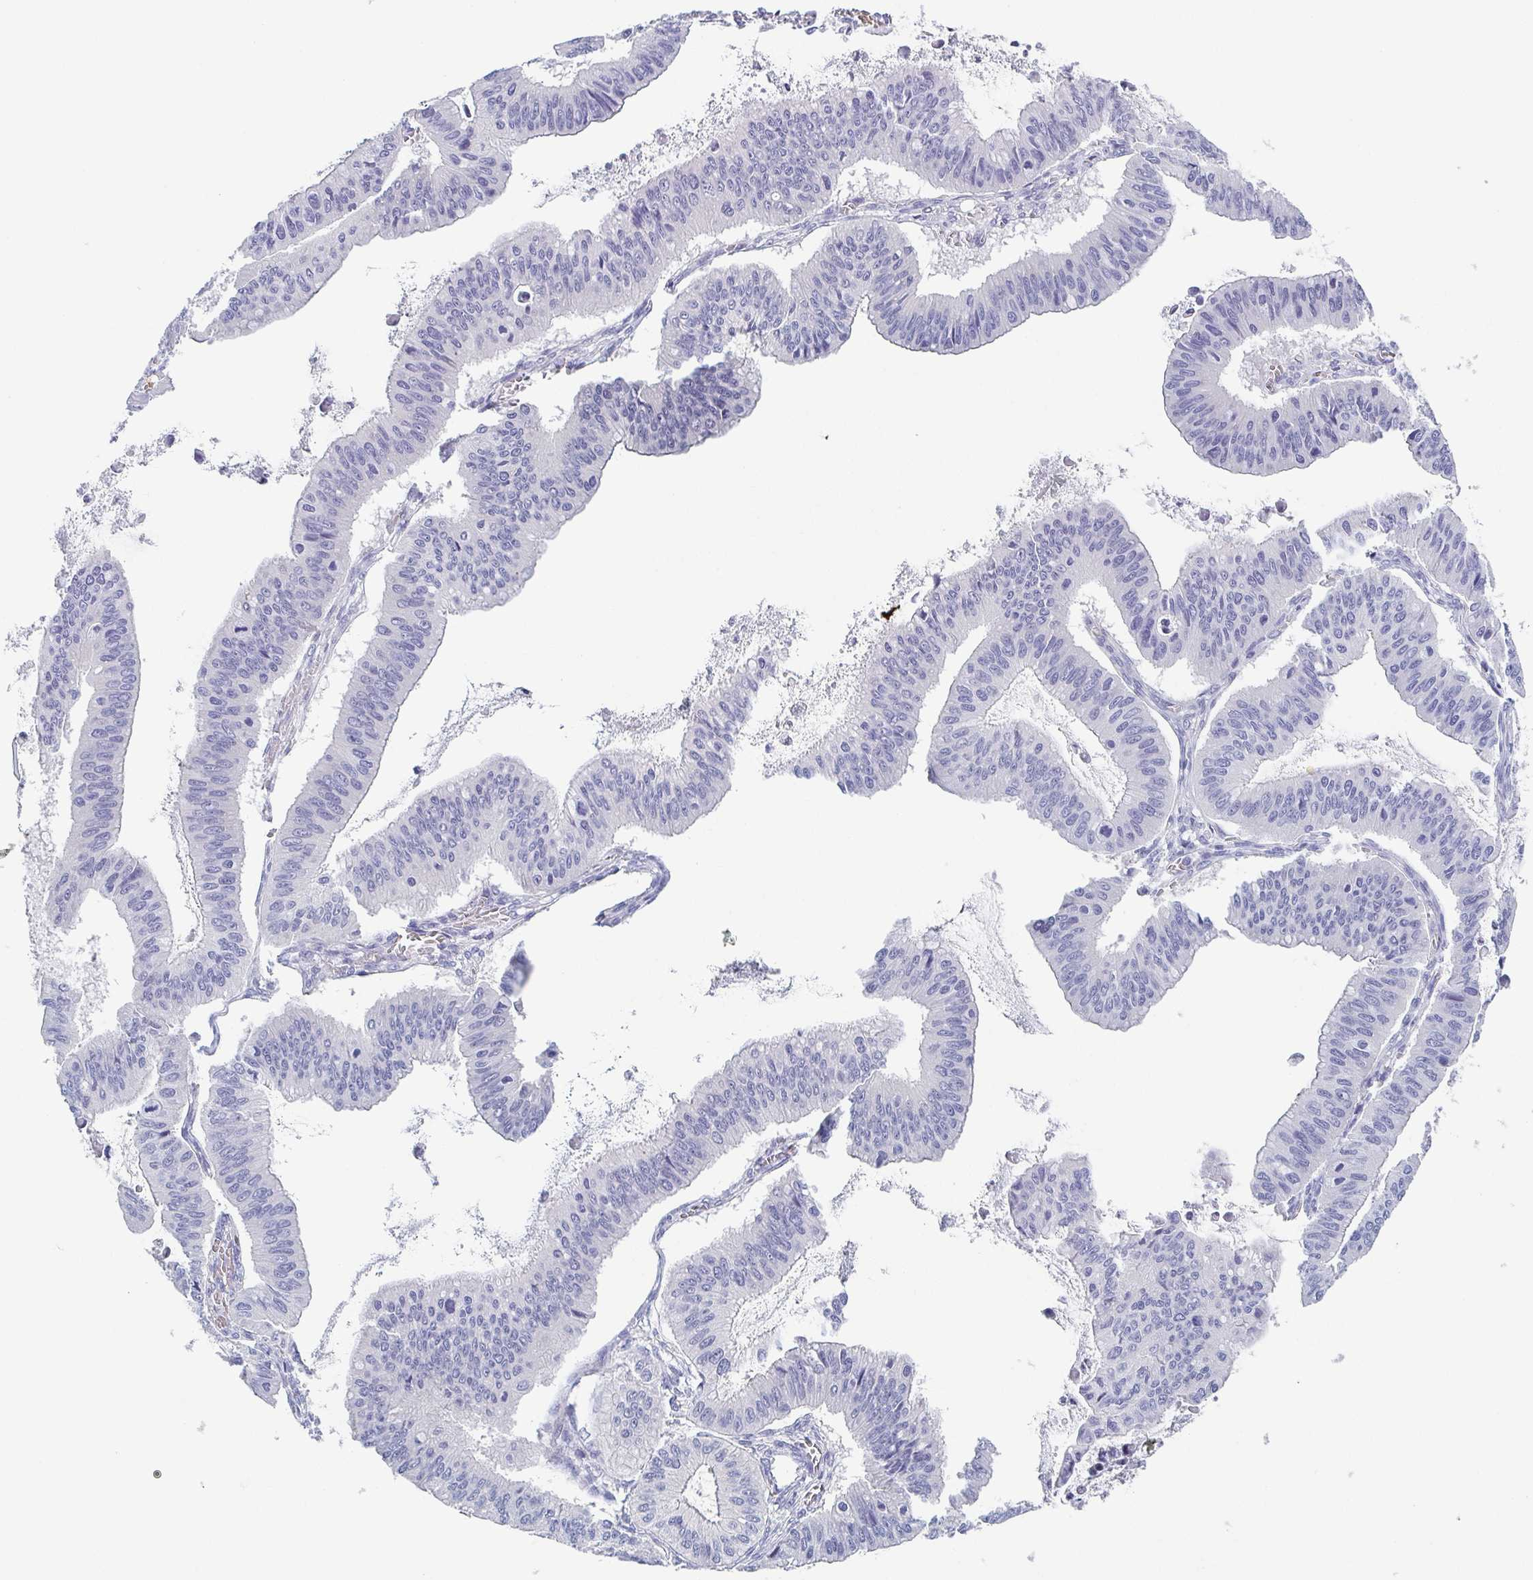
{"staining": {"intensity": "negative", "quantity": "none", "location": "none"}, "tissue": "ovarian cancer", "cell_type": "Tumor cells", "image_type": "cancer", "snomed": [{"axis": "morphology", "description": "Cystadenocarcinoma, mucinous, NOS"}, {"axis": "topography", "description": "Ovary"}], "caption": "This micrograph is of ovarian cancer stained with immunohistochemistry to label a protein in brown with the nuclei are counter-stained blue. There is no expression in tumor cells.", "gene": "DYNC1I1", "patient": {"sex": "female", "age": 72}}